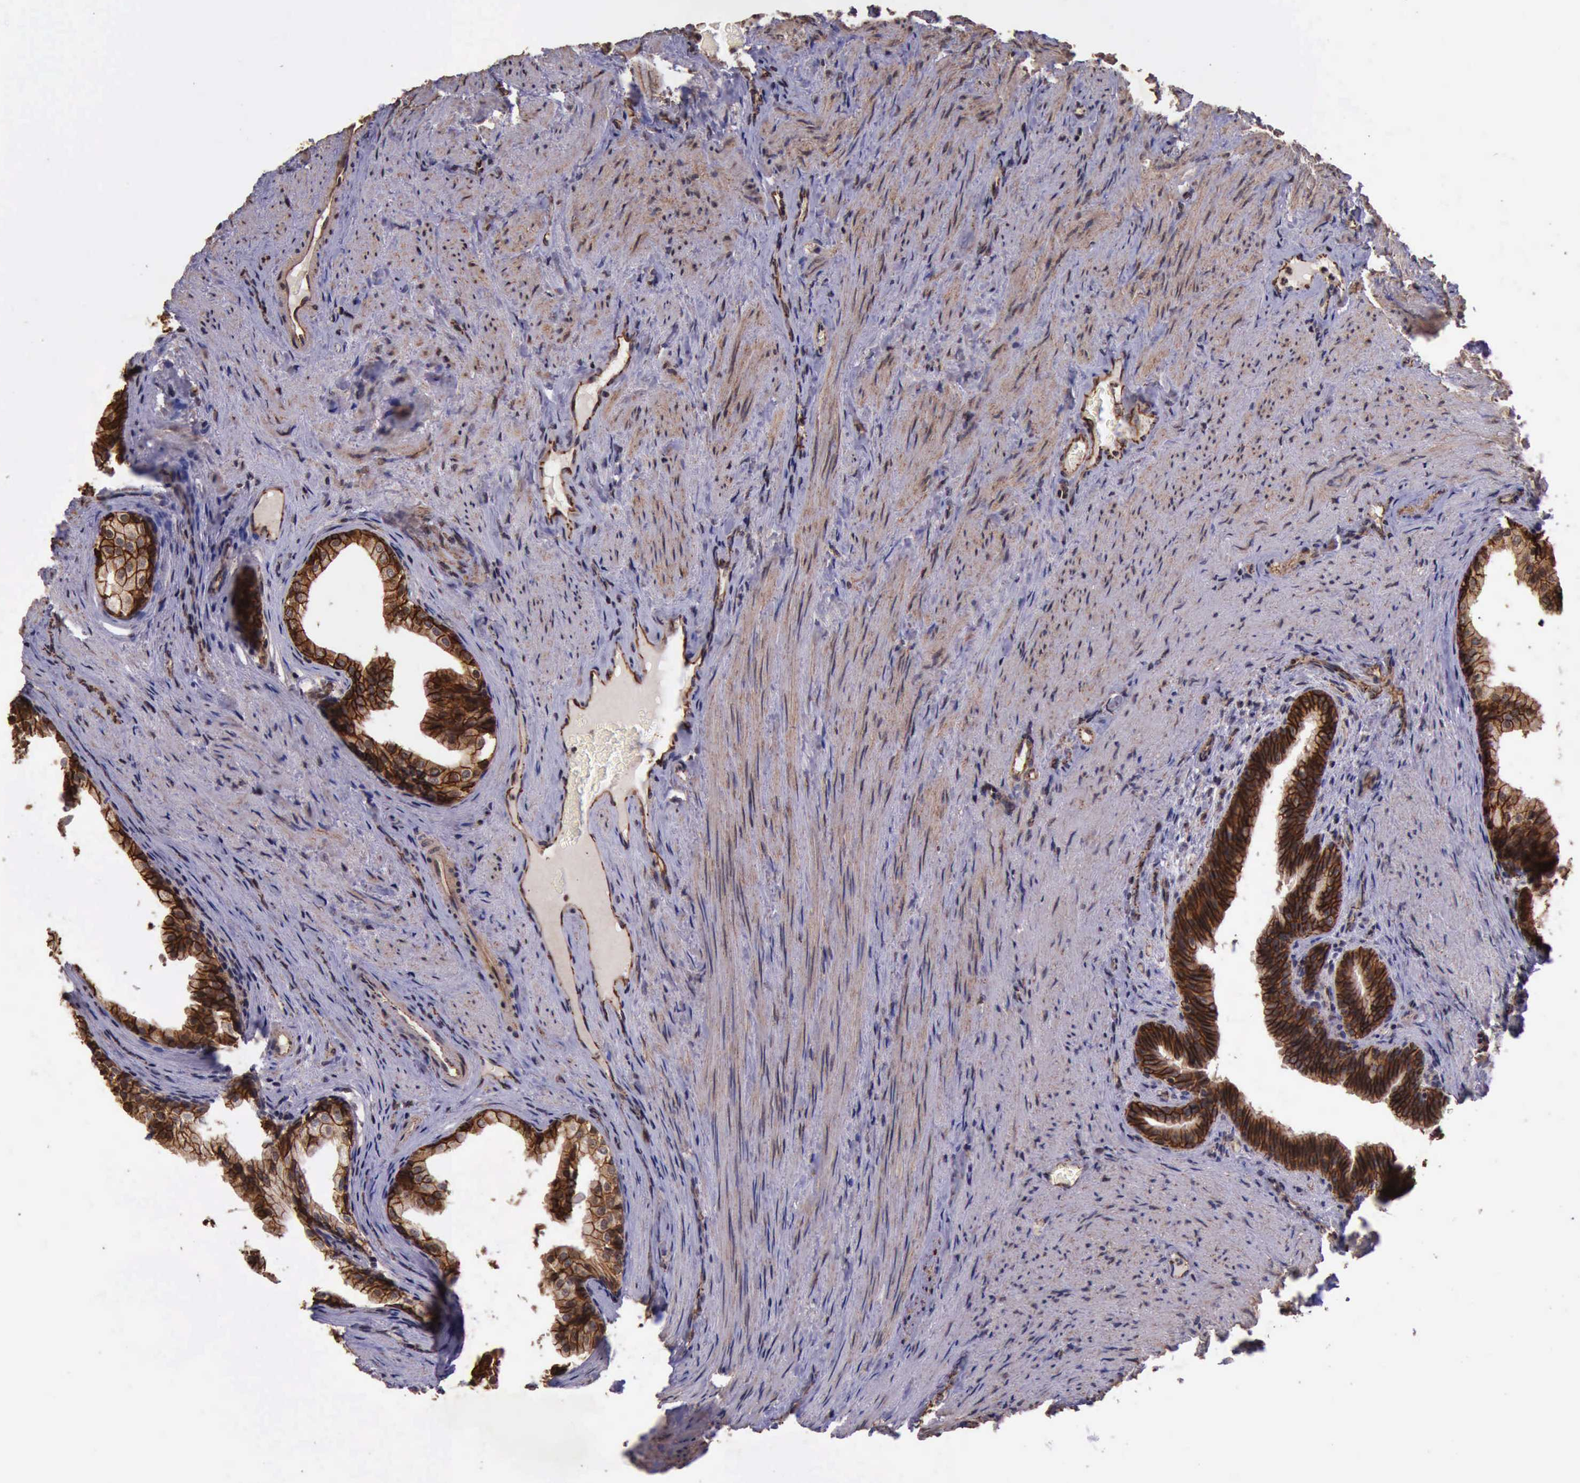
{"staining": {"intensity": "strong", "quantity": ">75%", "location": "cytoplasmic/membranous"}, "tissue": "prostate cancer", "cell_type": "Tumor cells", "image_type": "cancer", "snomed": [{"axis": "morphology", "description": "Adenocarcinoma, Medium grade"}, {"axis": "topography", "description": "Prostate"}], "caption": "Adenocarcinoma (medium-grade) (prostate) stained with a protein marker demonstrates strong staining in tumor cells.", "gene": "CTNNB1", "patient": {"sex": "male", "age": 60}}